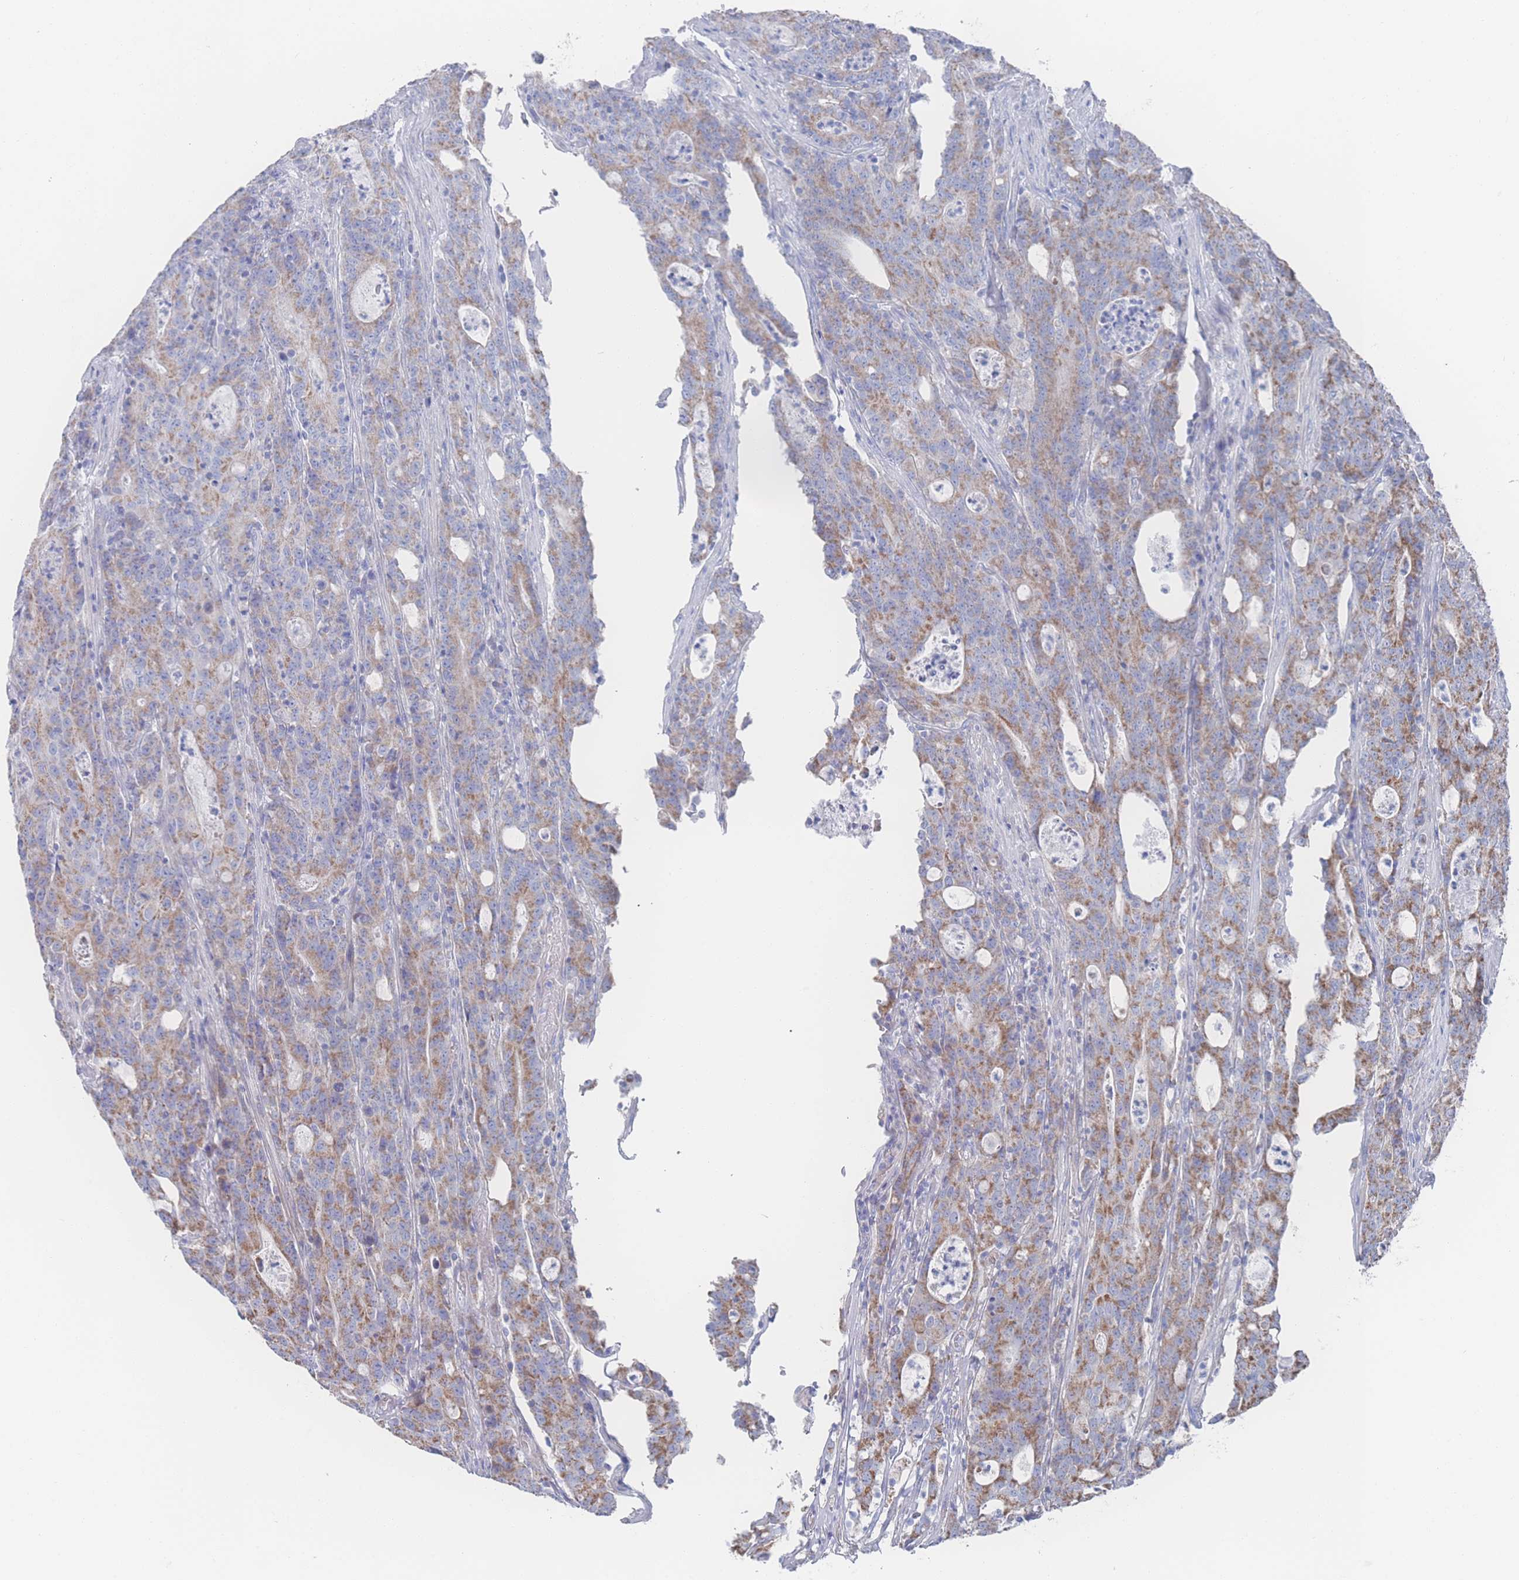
{"staining": {"intensity": "moderate", "quantity": ">75%", "location": "cytoplasmic/membranous"}, "tissue": "colorectal cancer", "cell_type": "Tumor cells", "image_type": "cancer", "snomed": [{"axis": "morphology", "description": "Adenocarcinoma, NOS"}, {"axis": "topography", "description": "Colon"}], "caption": "High-power microscopy captured an immunohistochemistry (IHC) micrograph of colorectal adenocarcinoma, revealing moderate cytoplasmic/membranous positivity in about >75% of tumor cells.", "gene": "SNPH", "patient": {"sex": "male", "age": 83}}